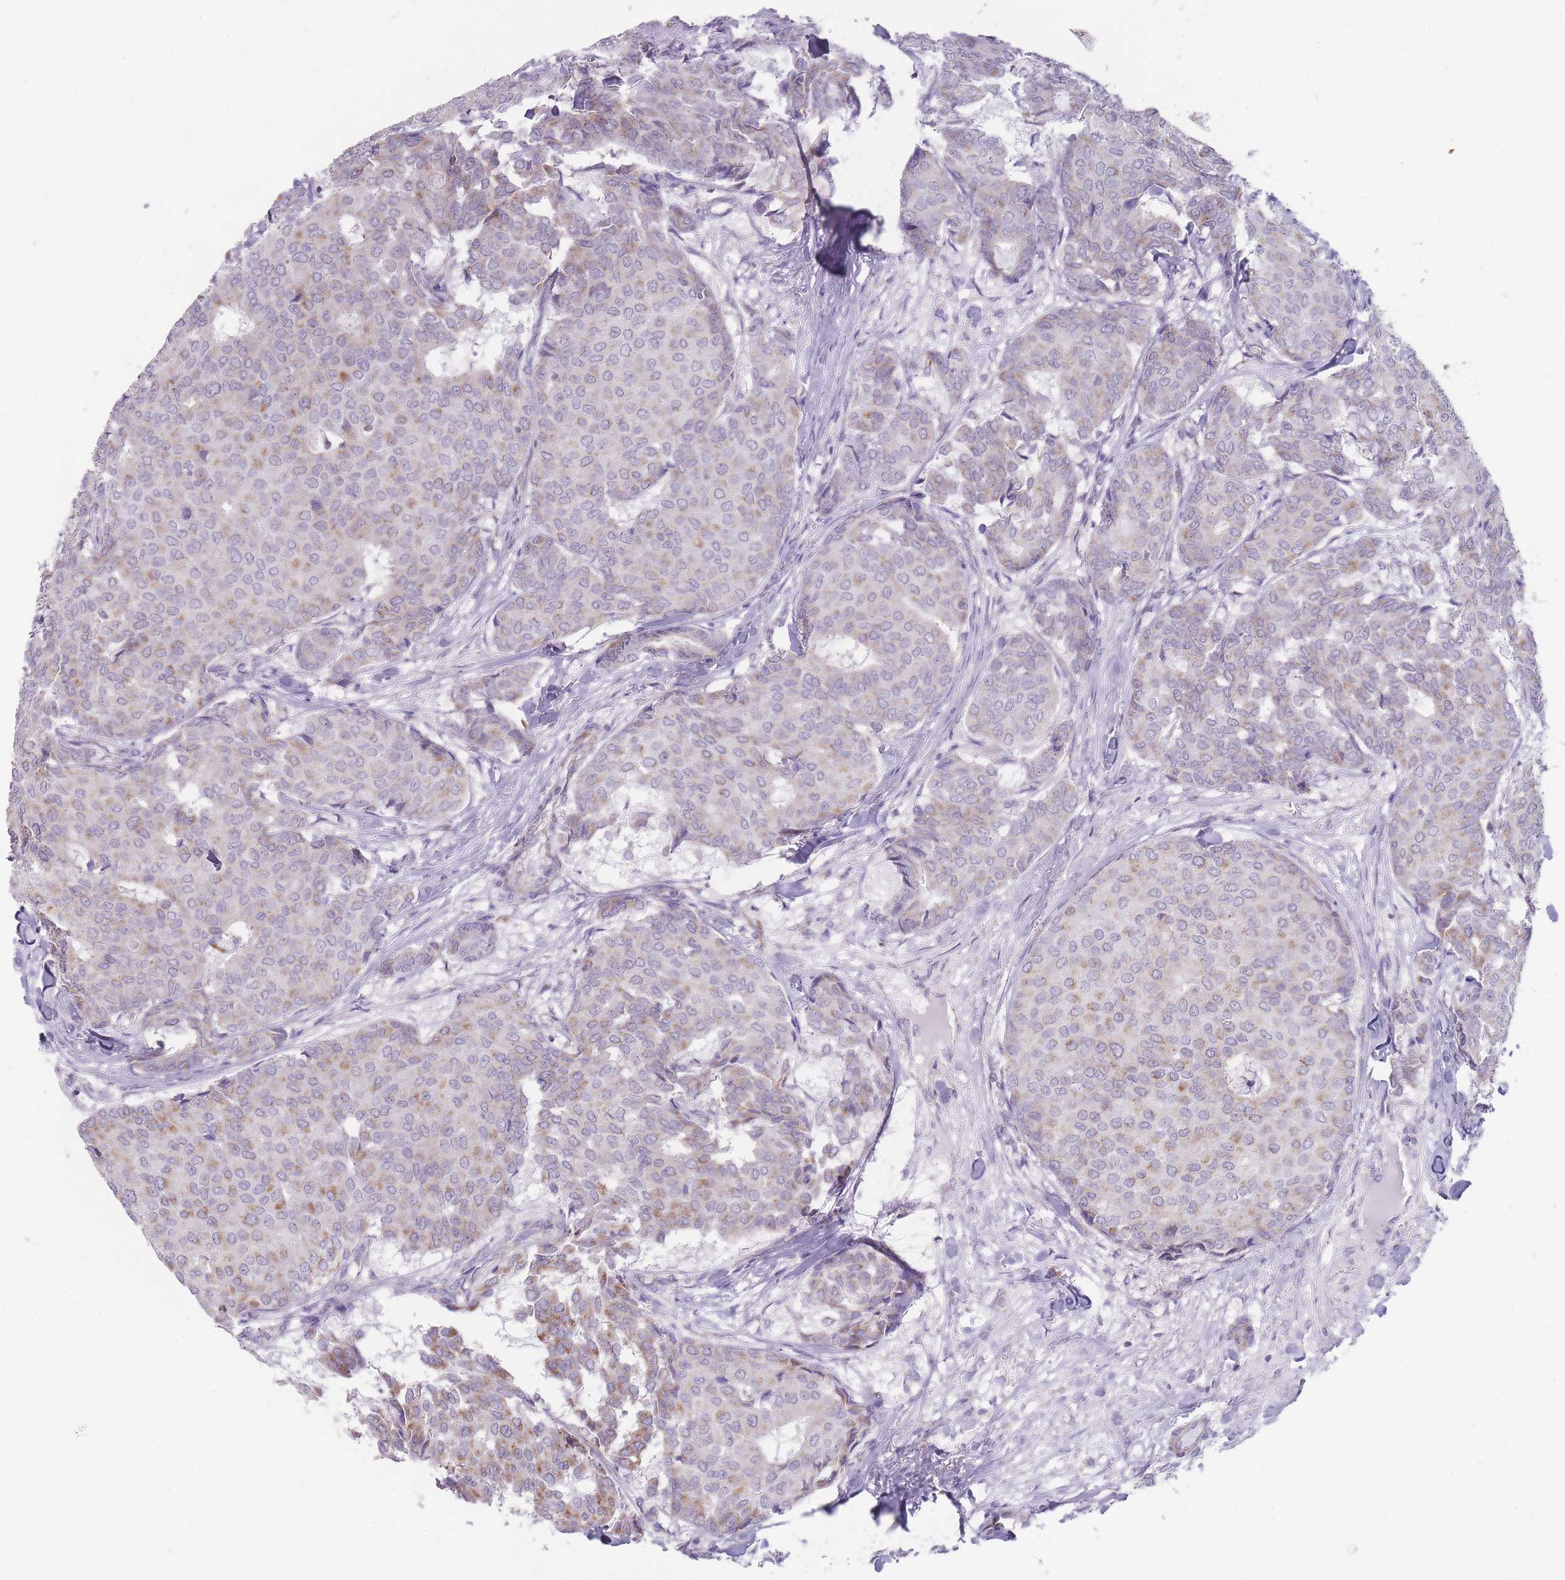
{"staining": {"intensity": "moderate", "quantity": "<25%", "location": "cytoplasmic/membranous"}, "tissue": "breast cancer", "cell_type": "Tumor cells", "image_type": "cancer", "snomed": [{"axis": "morphology", "description": "Duct carcinoma"}, {"axis": "topography", "description": "Breast"}], "caption": "A brown stain shows moderate cytoplasmic/membranous staining of a protein in human breast invasive ductal carcinoma tumor cells. (DAB (3,3'-diaminobenzidine) = brown stain, brightfield microscopy at high magnification).", "gene": "ZBTB24", "patient": {"sex": "female", "age": 75}}